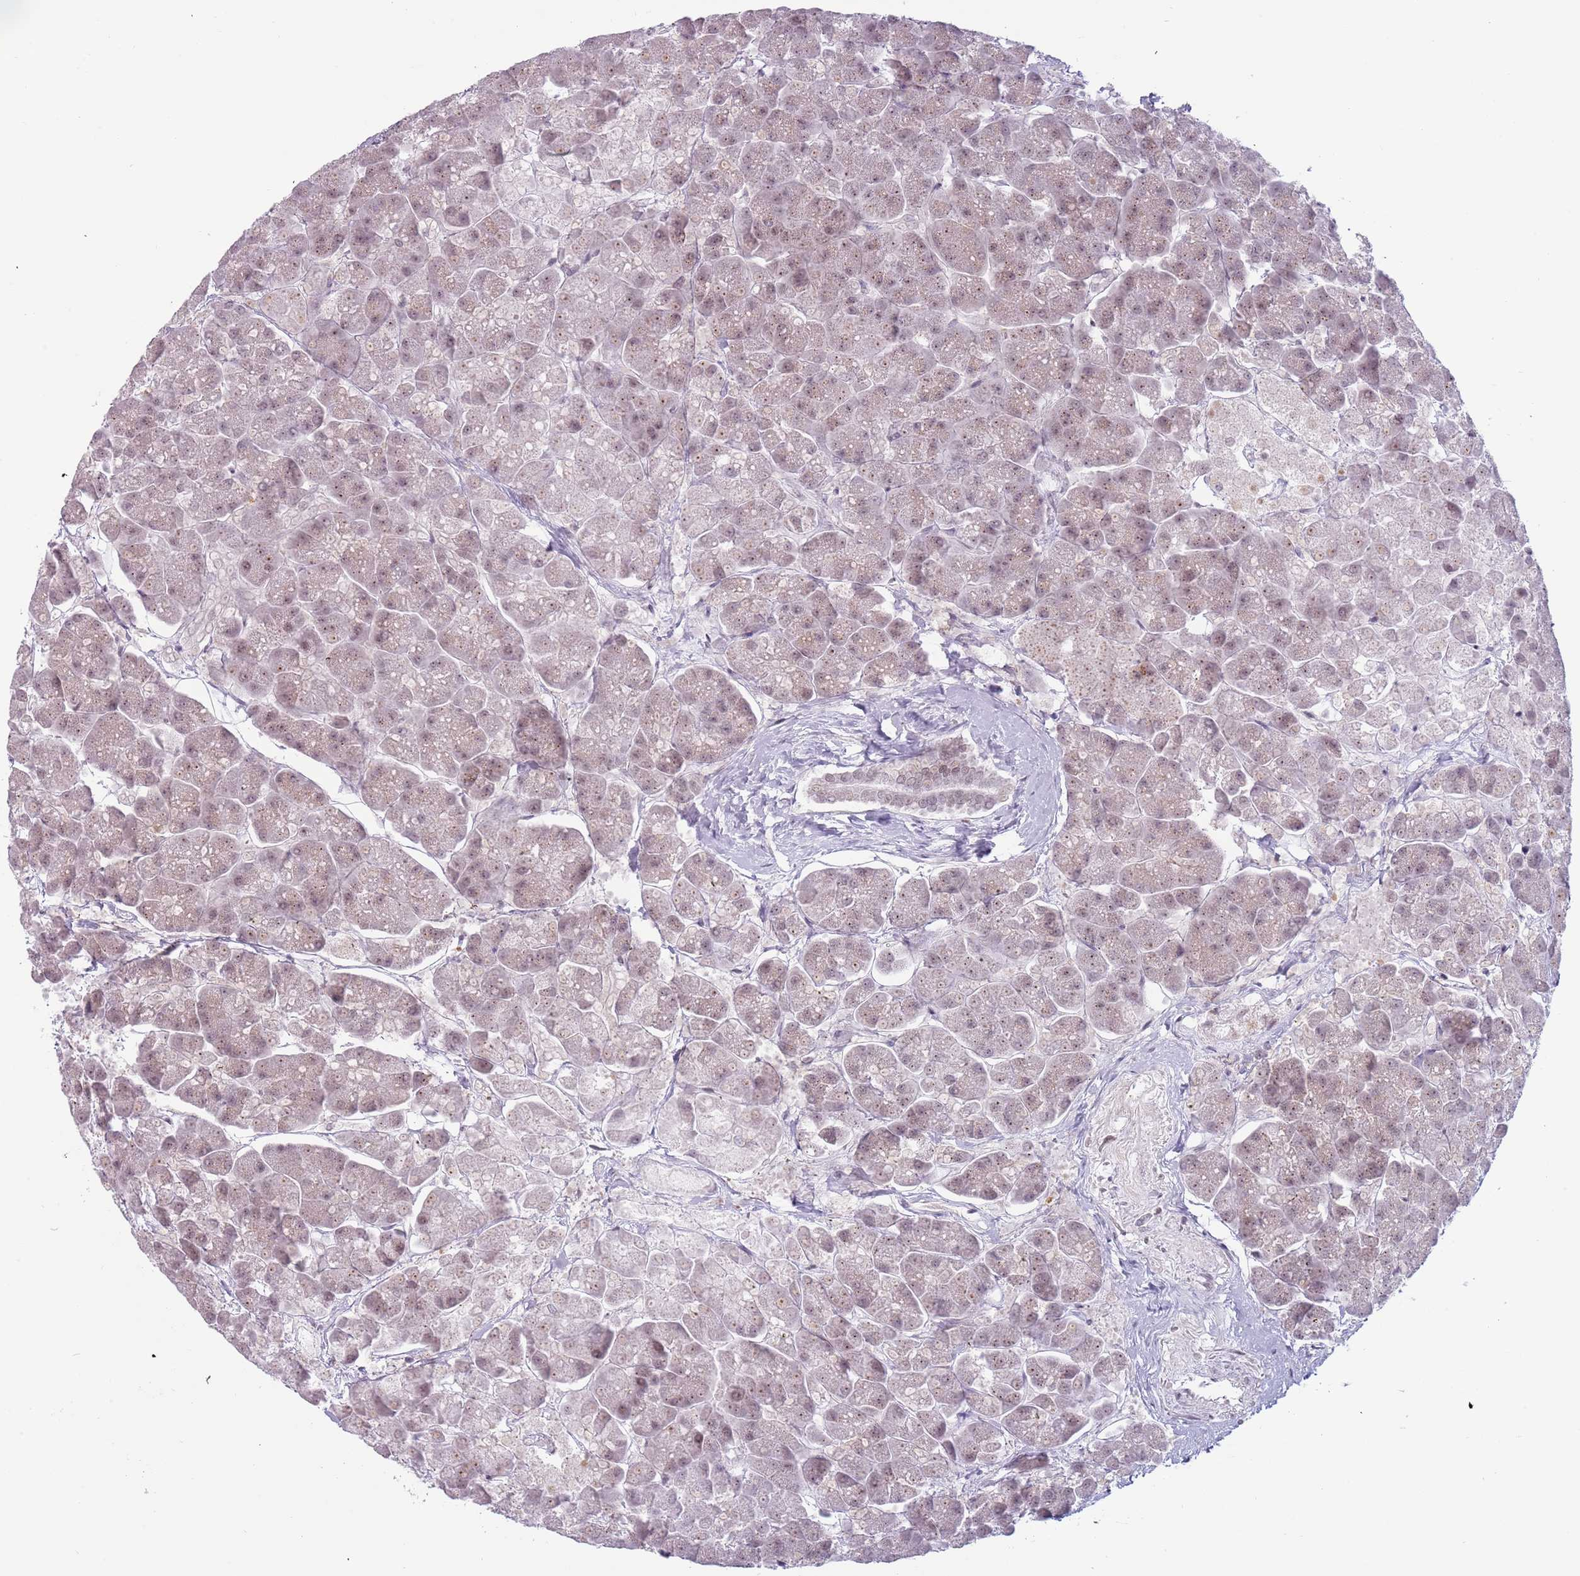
{"staining": {"intensity": "weak", "quantity": ">75%", "location": "cytoplasmic/membranous,nuclear"}, "tissue": "pancreas", "cell_type": "Exocrine glandular cells", "image_type": "normal", "snomed": [{"axis": "morphology", "description": "Normal tissue, NOS"}, {"axis": "topography", "description": "Pancreas"}, {"axis": "topography", "description": "Peripheral nerve tissue"}], "caption": "There is low levels of weak cytoplasmic/membranous,nuclear expression in exocrine glandular cells of normal pancreas, as demonstrated by immunohistochemical staining (brown color).", "gene": "REXO4", "patient": {"sex": "male", "age": 54}}